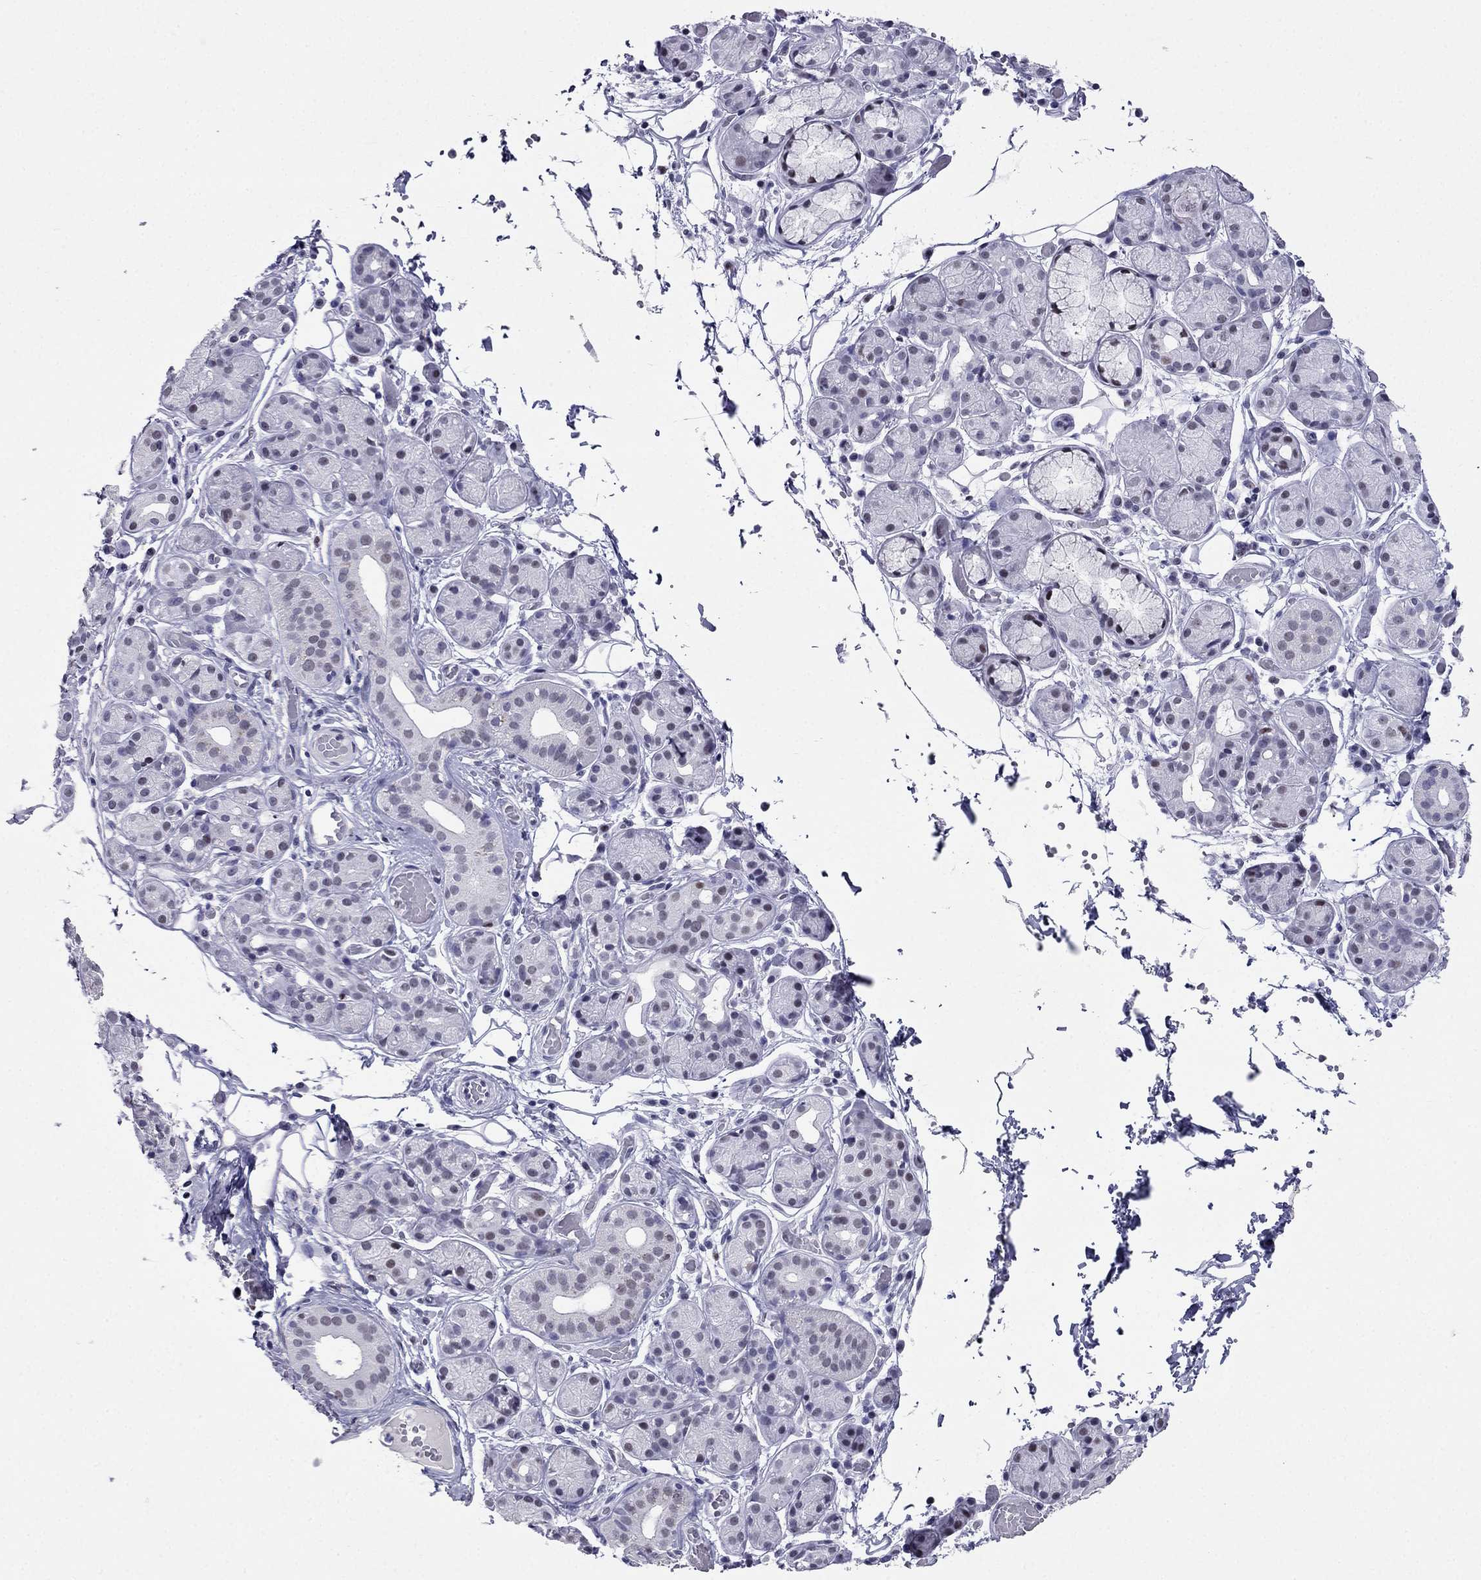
{"staining": {"intensity": "moderate", "quantity": "<25%", "location": "nuclear"}, "tissue": "salivary gland", "cell_type": "Glandular cells", "image_type": "normal", "snomed": [{"axis": "morphology", "description": "Normal tissue, NOS"}, {"axis": "topography", "description": "Salivary gland"}, {"axis": "topography", "description": "Peripheral nerve tissue"}], "caption": "DAB (3,3'-diaminobenzidine) immunohistochemical staining of unremarkable human salivary gland reveals moderate nuclear protein positivity in about <25% of glandular cells.", "gene": "PPM1G", "patient": {"sex": "male", "age": 71}}